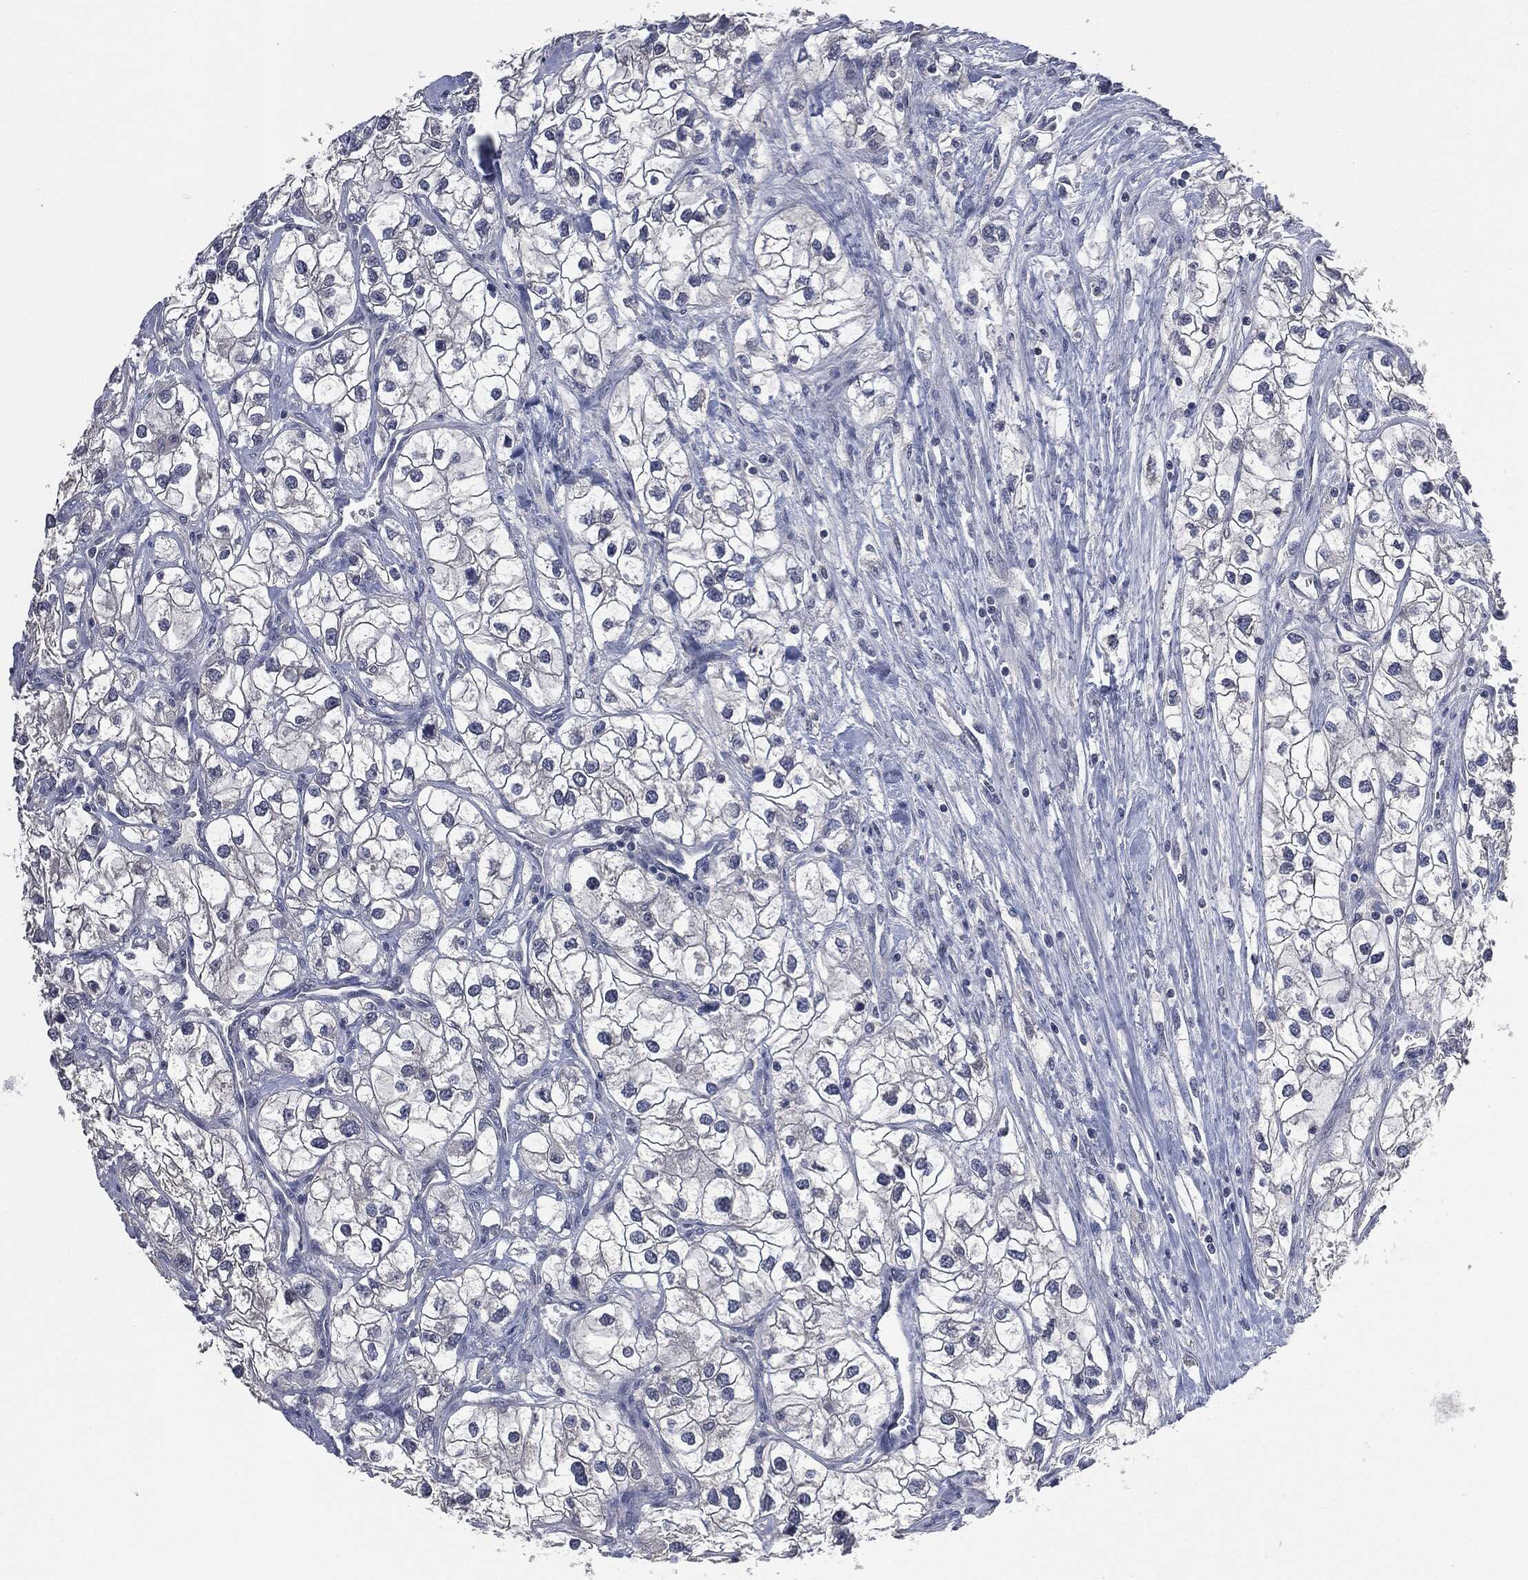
{"staining": {"intensity": "negative", "quantity": "none", "location": "none"}, "tissue": "renal cancer", "cell_type": "Tumor cells", "image_type": "cancer", "snomed": [{"axis": "morphology", "description": "Adenocarcinoma, NOS"}, {"axis": "topography", "description": "Kidney"}], "caption": "This is an IHC photomicrograph of renal cancer (adenocarcinoma). There is no expression in tumor cells.", "gene": "IL1RN", "patient": {"sex": "male", "age": 59}}